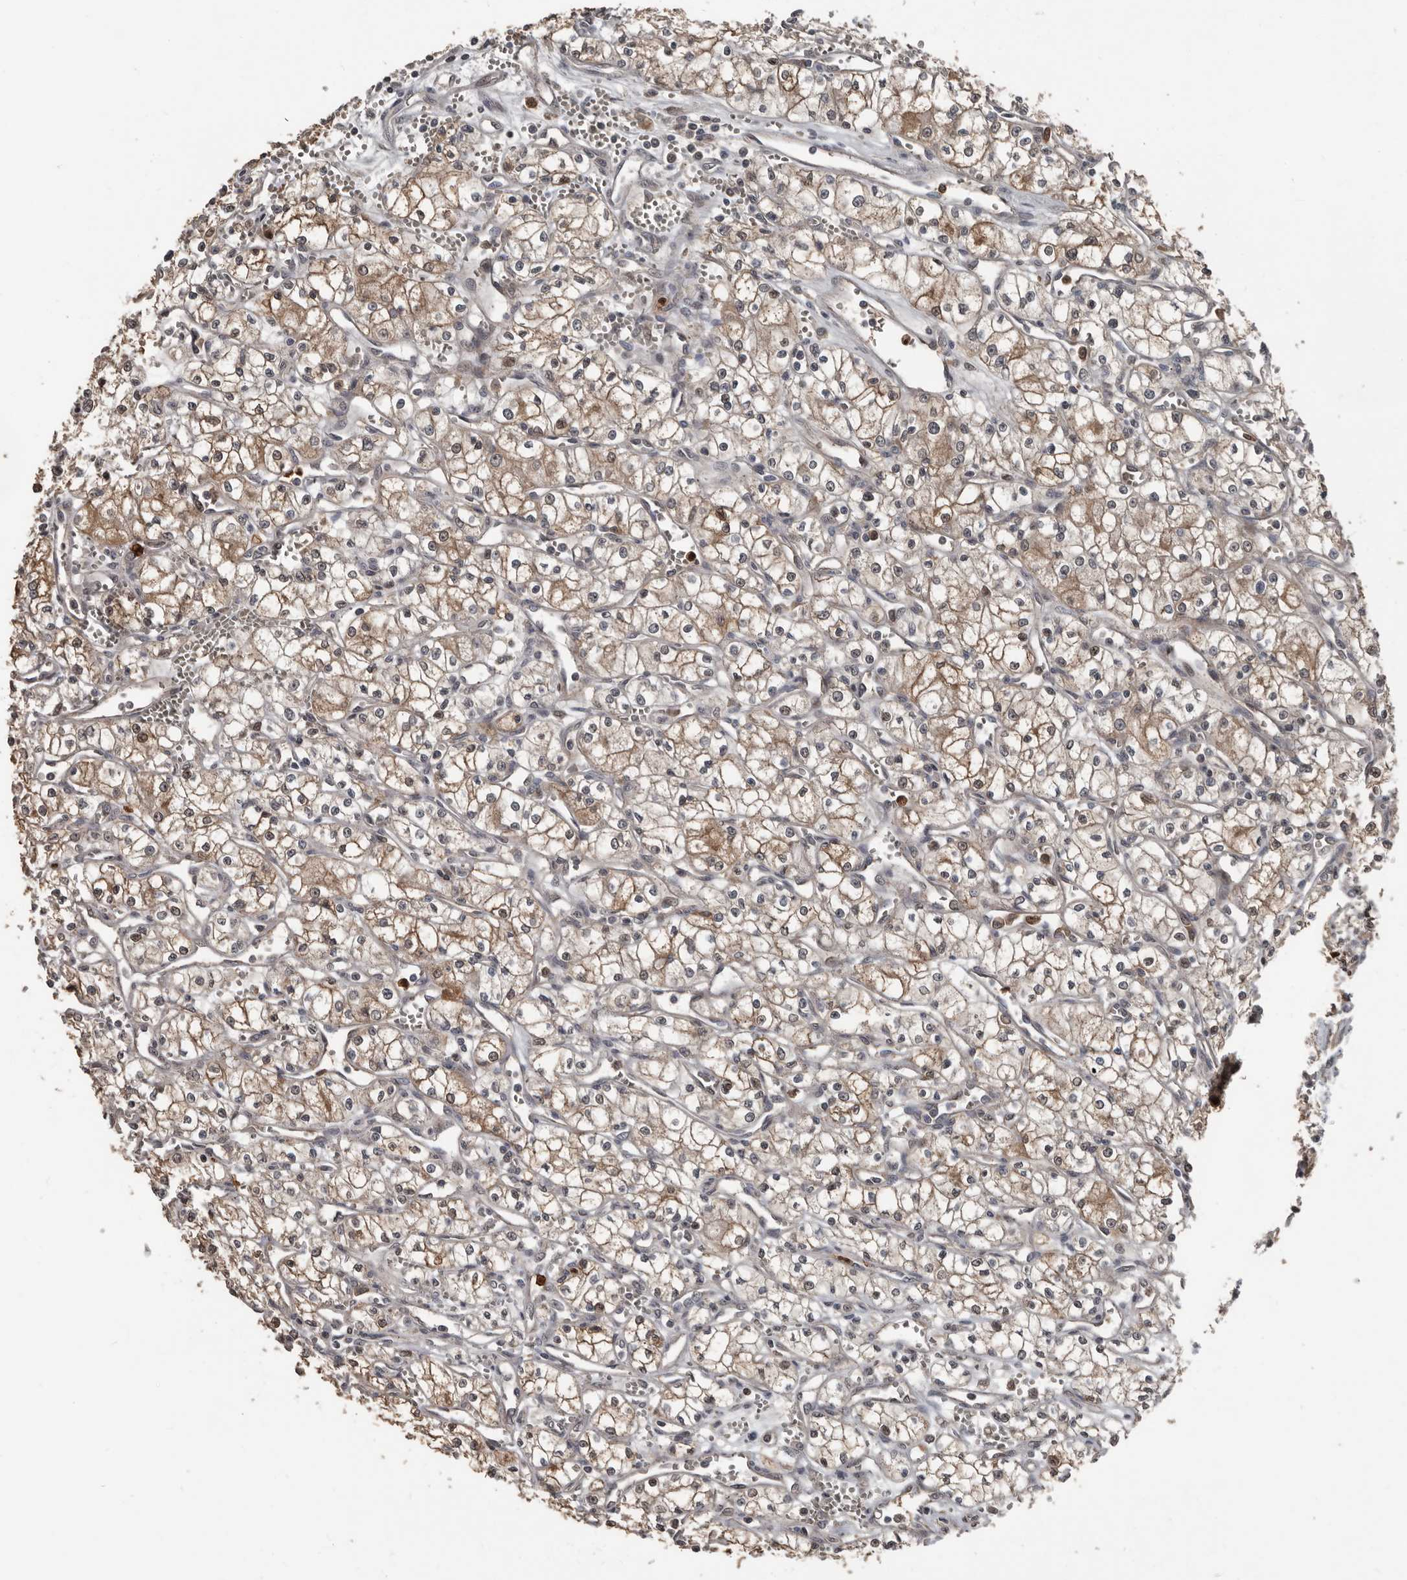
{"staining": {"intensity": "moderate", "quantity": ">75%", "location": "cytoplasmic/membranous"}, "tissue": "renal cancer", "cell_type": "Tumor cells", "image_type": "cancer", "snomed": [{"axis": "morphology", "description": "Adenocarcinoma, NOS"}, {"axis": "topography", "description": "Kidney"}], "caption": "Immunohistochemical staining of human renal cancer (adenocarcinoma) shows medium levels of moderate cytoplasmic/membranous protein positivity in approximately >75% of tumor cells. The staining is performed using DAB brown chromogen to label protein expression. The nuclei are counter-stained blue using hematoxylin.", "gene": "FSBP", "patient": {"sex": "male", "age": 59}}